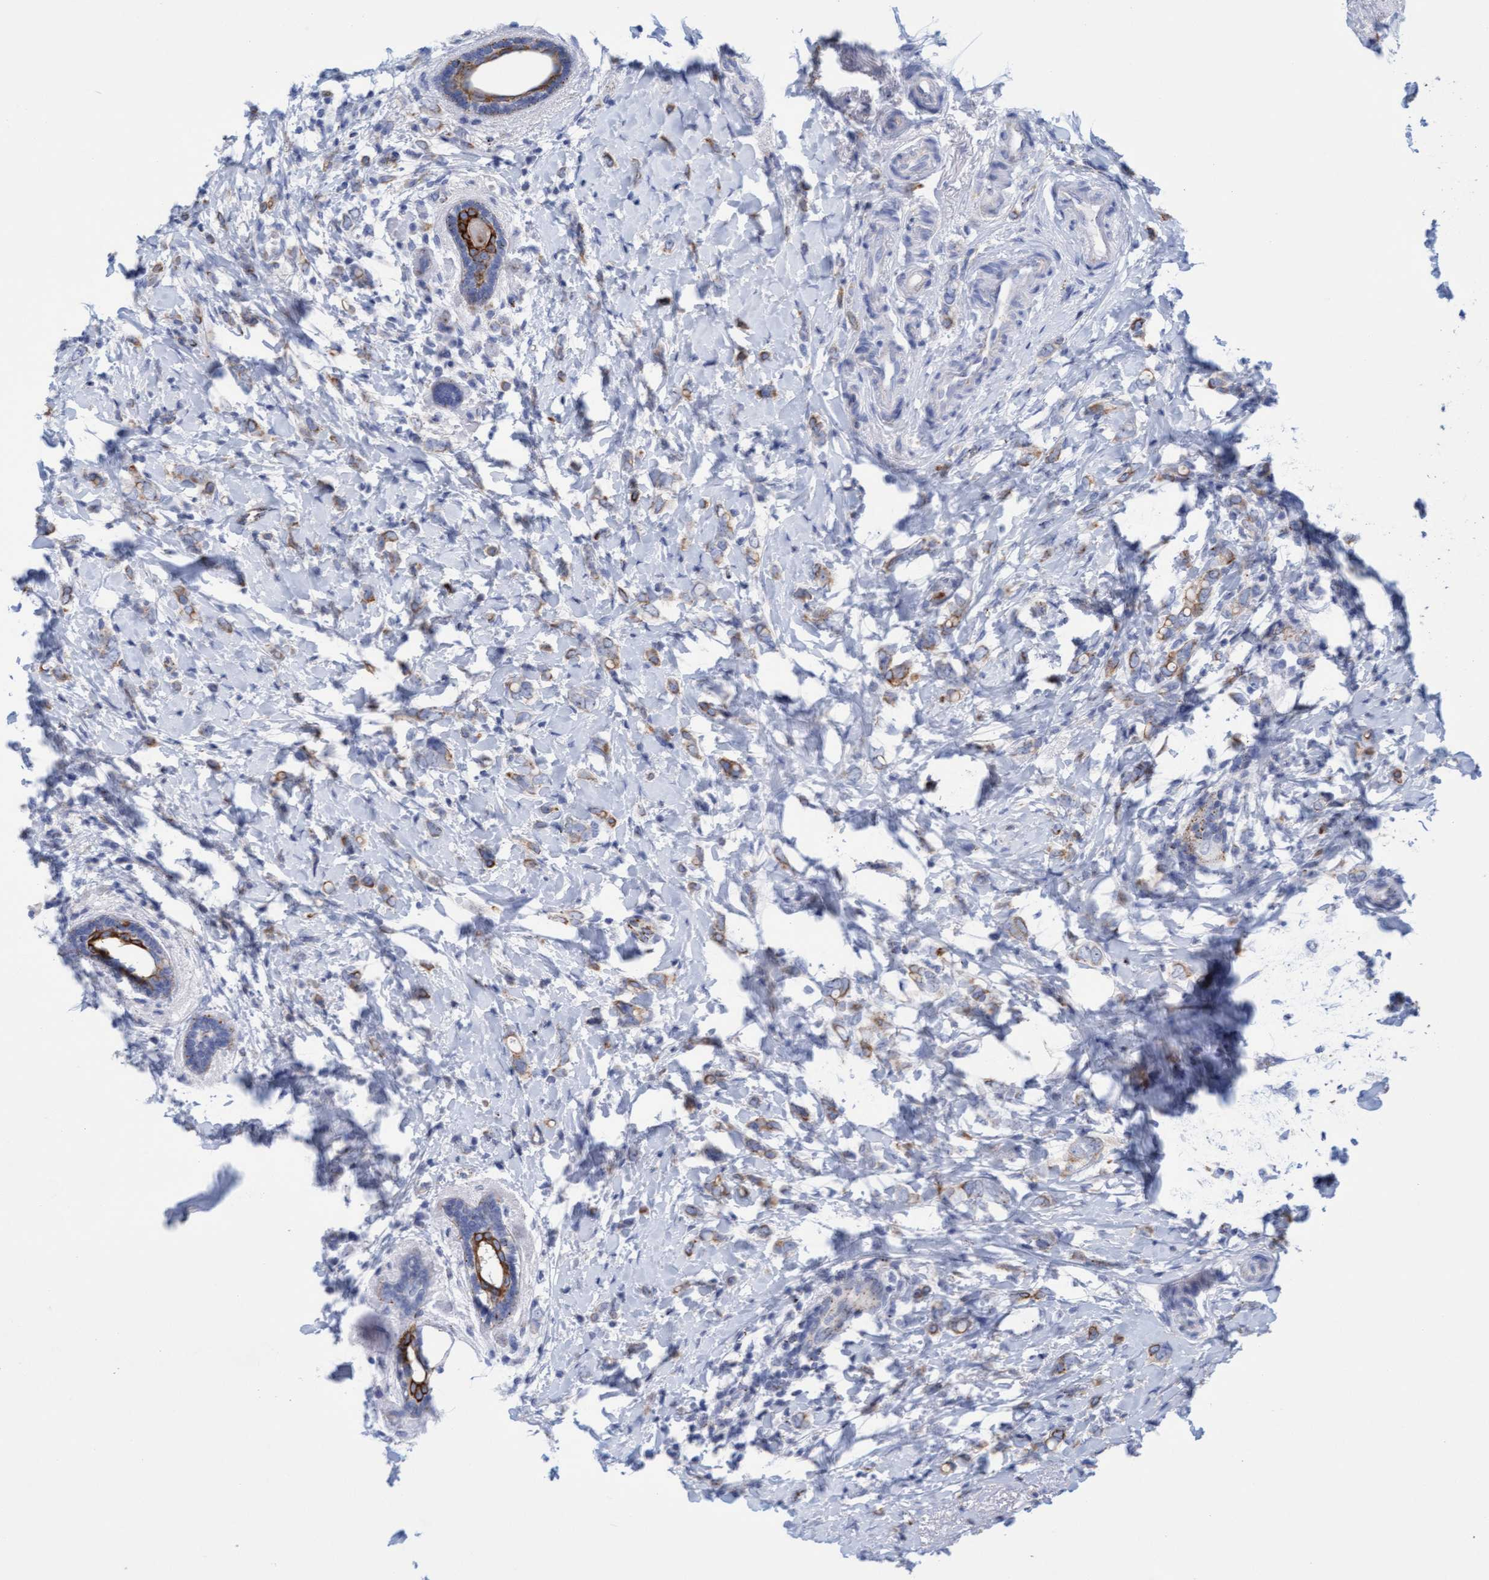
{"staining": {"intensity": "moderate", "quantity": ">75%", "location": "cytoplasmic/membranous"}, "tissue": "breast cancer", "cell_type": "Tumor cells", "image_type": "cancer", "snomed": [{"axis": "morphology", "description": "Normal tissue, NOS"}, {"axis": "morphology", "description": "Lobular carcinoma"}, {"axis": "topography", "description": "Breast"}], "caption": "Breast lobular carcinoma tissue reveals moderate cytoplasmic/membranous expression in approximately >75% of tumor cells (Brightfield microscopy of DAB IHC at high magnification).", "gene": "SGSH", "patient": {"sex": "female", "age": 47}}